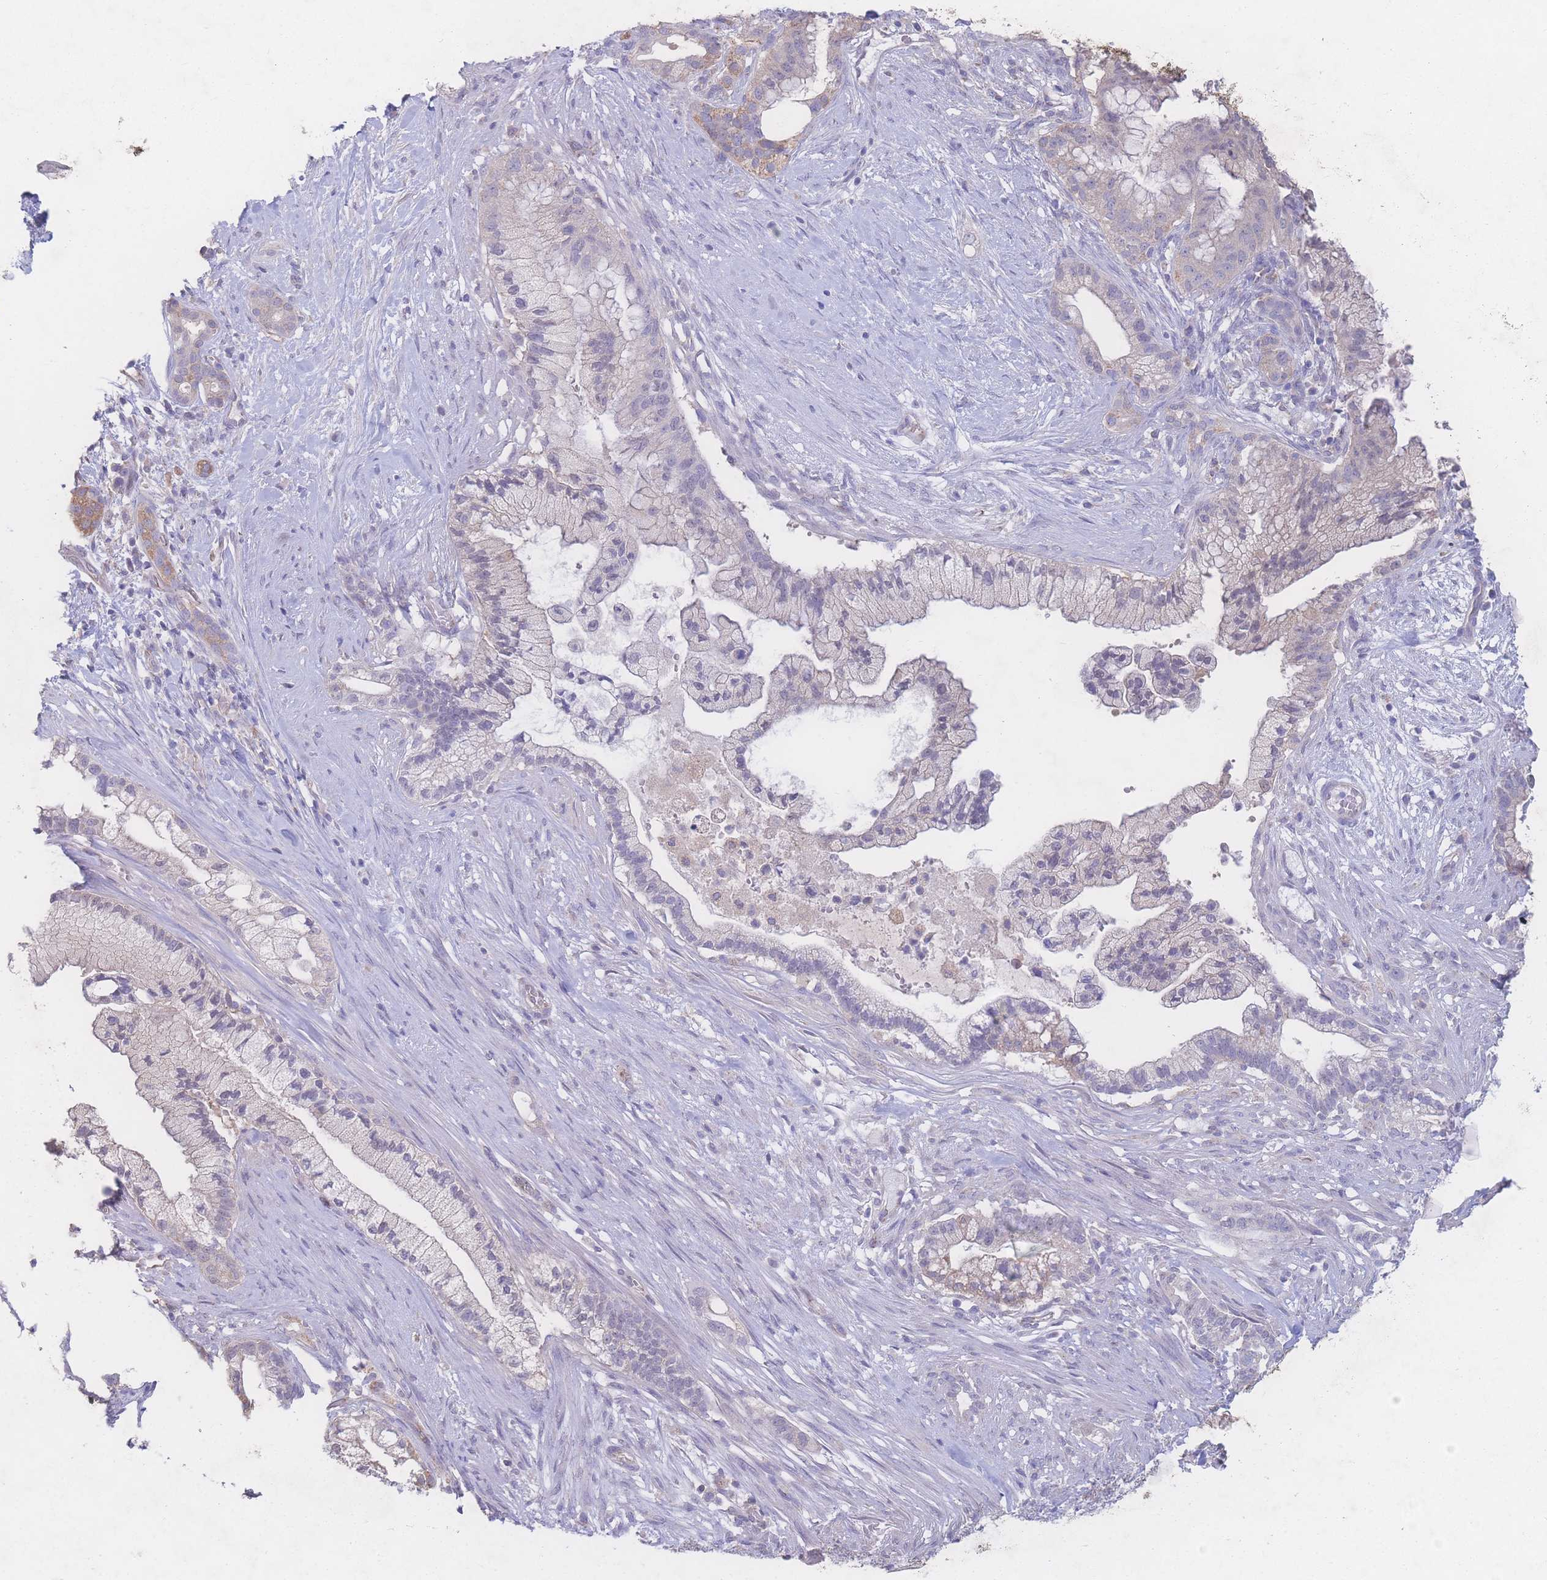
{"staining": {"intensity": "negative", "quantity": "none", "location": "none"}, "tissue": "pancreatic cancer", "cell_type": "Tumor cells", "image_type": "cancer", "snomed": [{"axis": "morphology", "description": "Adenocarcinoma, NOS"}, {"axis": "topography", "description": "Pancreas"}], "caption": "Human adenocarcinoma (pancreatic) stained for a protein using IHC exhibits no positivity in tumor cells.", "gene": "GIPR", "patient": {"sex": "male", "age": 44}}